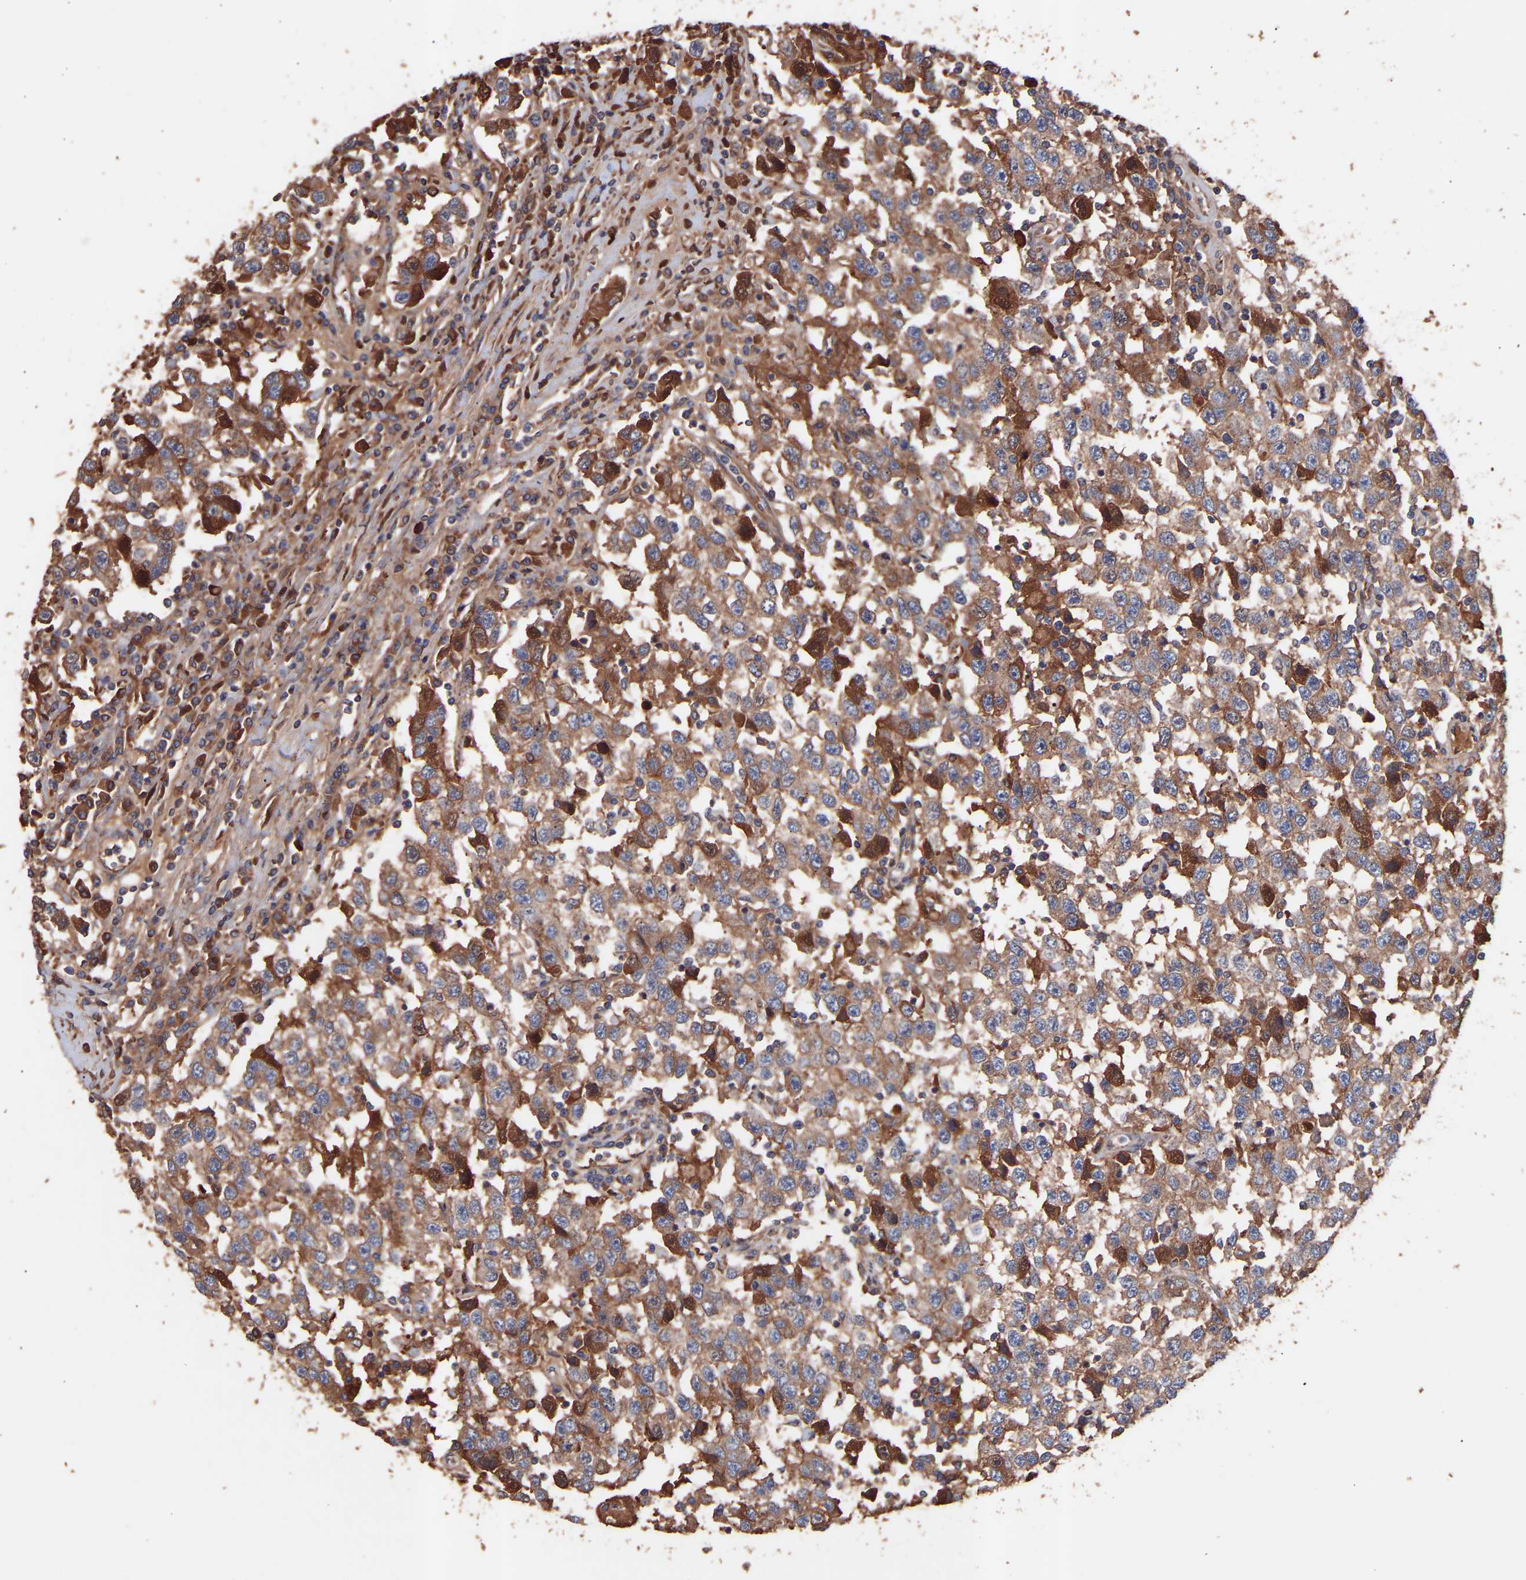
{"staining": {"intensity": "moderate", "quantity": ">75%", "location": "cytoplasmic/membranous"}, "tissue": "testis cancer", "cell_type": "Tumor cells", "image_type": "cancer", "snomed": [{"axis": "morphology", "description": "Seminoma, NOS"}, {"axis": "topography", "description": "Testis"}], "caption": "Protein staining by immunohistochemistry displays moderate cytoplasmic/membranous staining in approximately >75% of tumor cells in testis cancer (seminoma).", "gene": "TMEM268", "patient": {"sex": "male", "age": 41}}